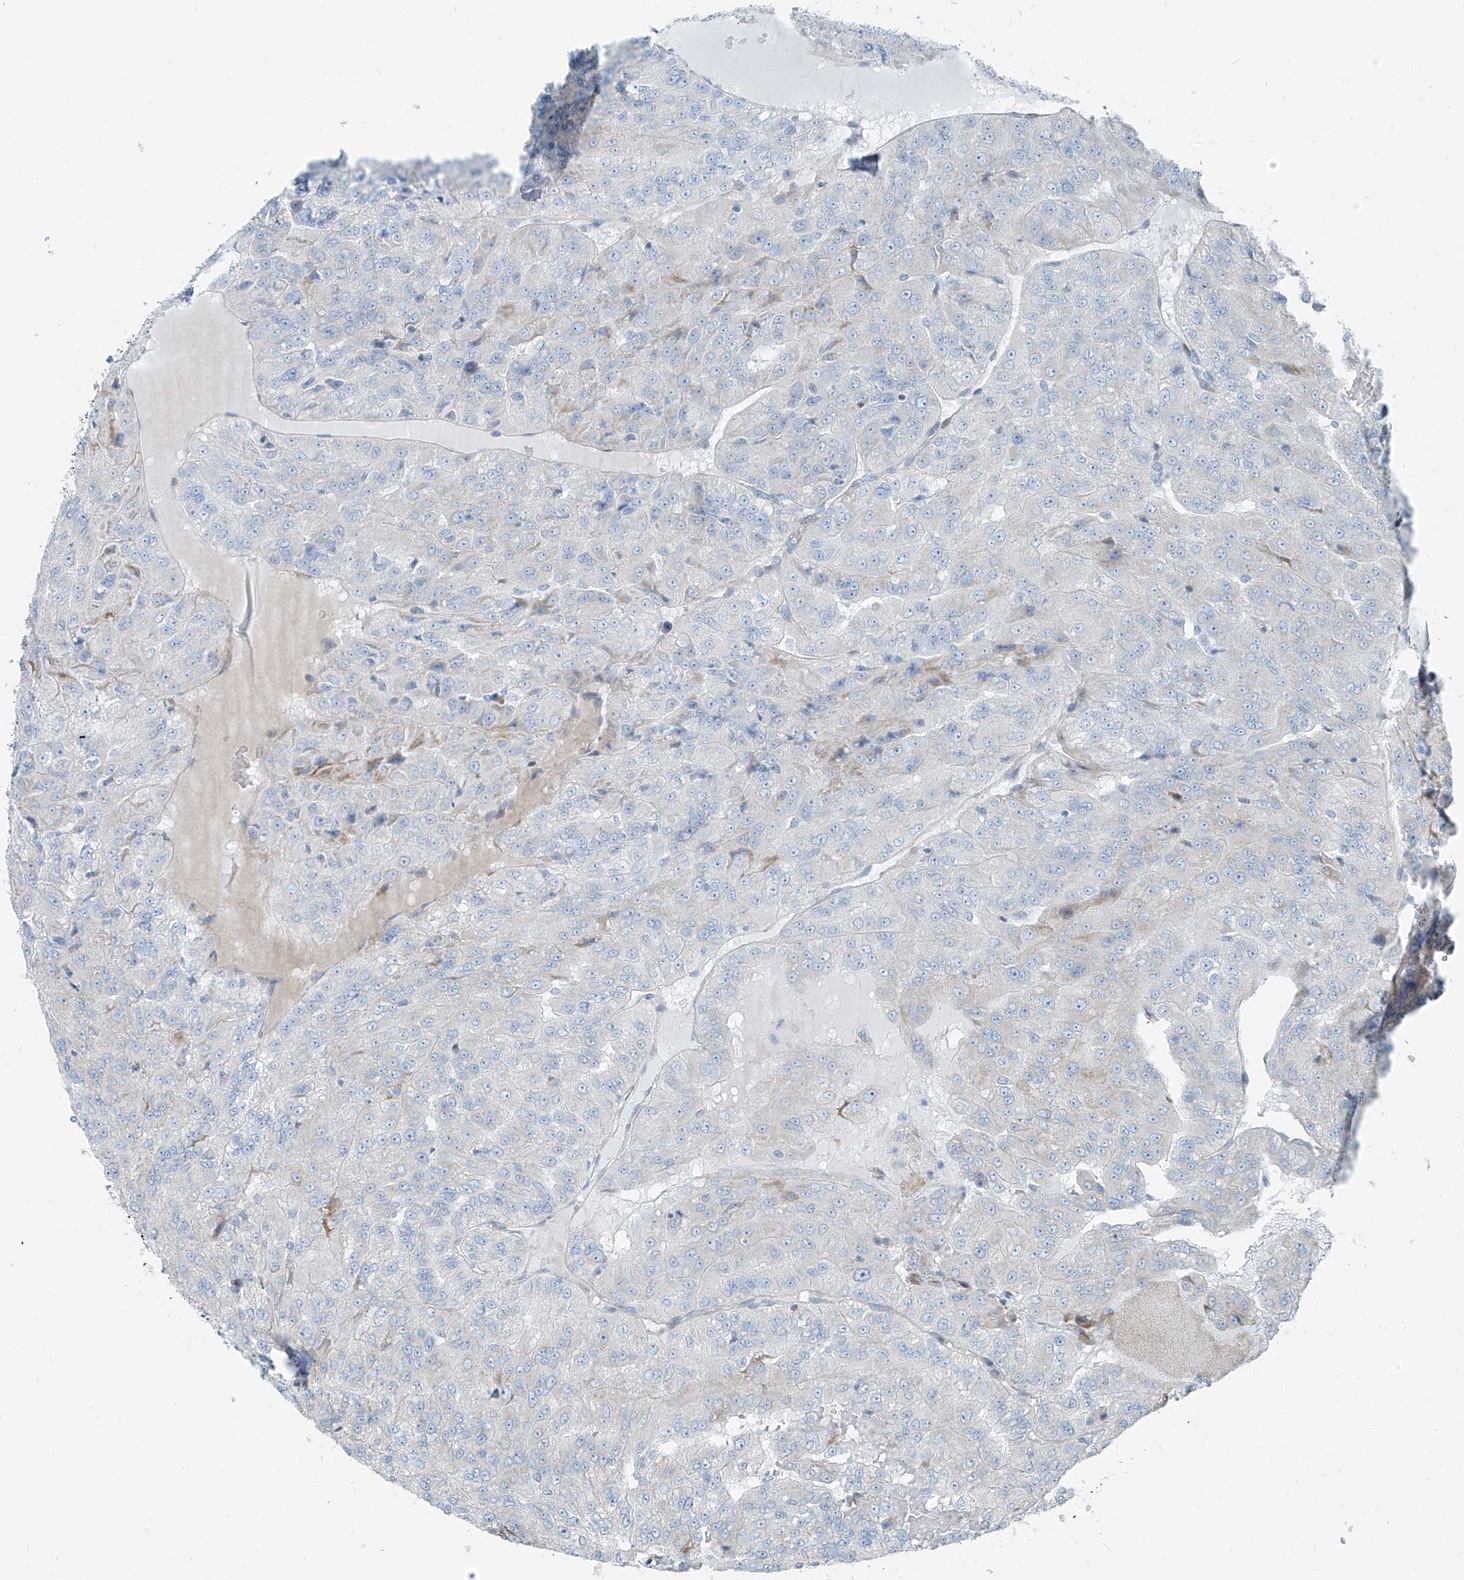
{"staining": {"intensity": "negative", "quantity": "none", "location": "none"}, "tissue": "renal cancer", "cell_type": "Tumor cells", "image_type": "cancer", "snomed": [{"axis": "morphology", "description": "Adenocarcinoma, NOS"}, {"axis": "topography", "description": "Kidney"}], "caption": "This is a micrograph of immunohistochemistry (IHC) staining of renal cancer (adenocarcinoma), which shows no staining in tumor cells. Nuclei are stained in blue.", "gene": "HIC2", "patient": {"sex": "female", "age": 63}}